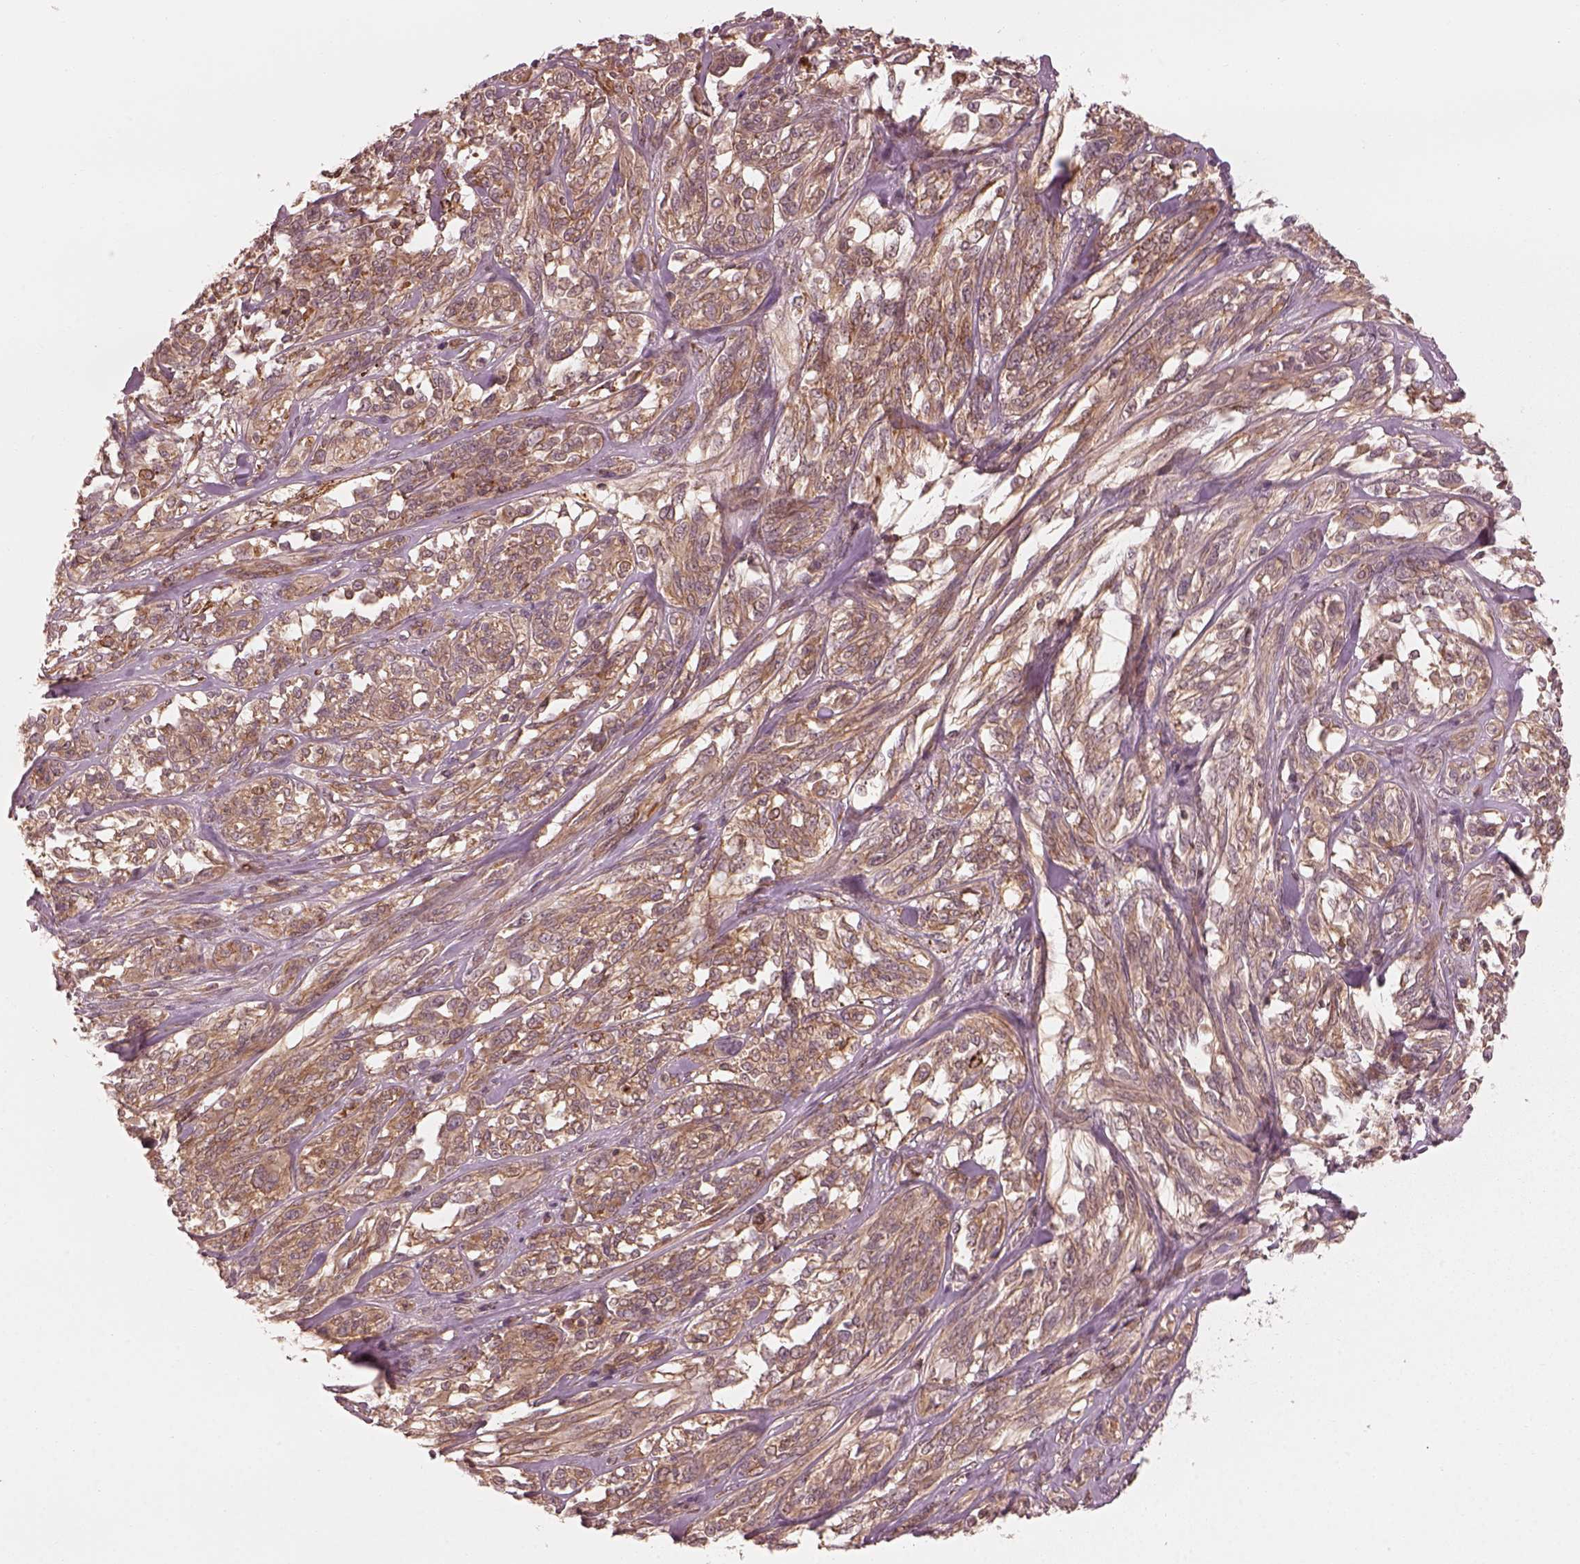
{"staining": {"intensity": "weak", "quantity": ">75%", "location": "cytoplasmic/membranous"}, "tissue": "melanoma", "cell_type": "Tumor cells", "image_type": "cancer", "snomed": [{"axis": "morphology", "description": "Malignant melanoma, NOS"}, {"axis": "topography", "description": "Skin"}], "caption": "The micrograph demonstrates a brown stain indicating the presence of a protein in the cytoplasmic/membranous of tumor cells in melanoma.", "gene": "FAM107B", "patient": {"sex": "female", "age": 91}}